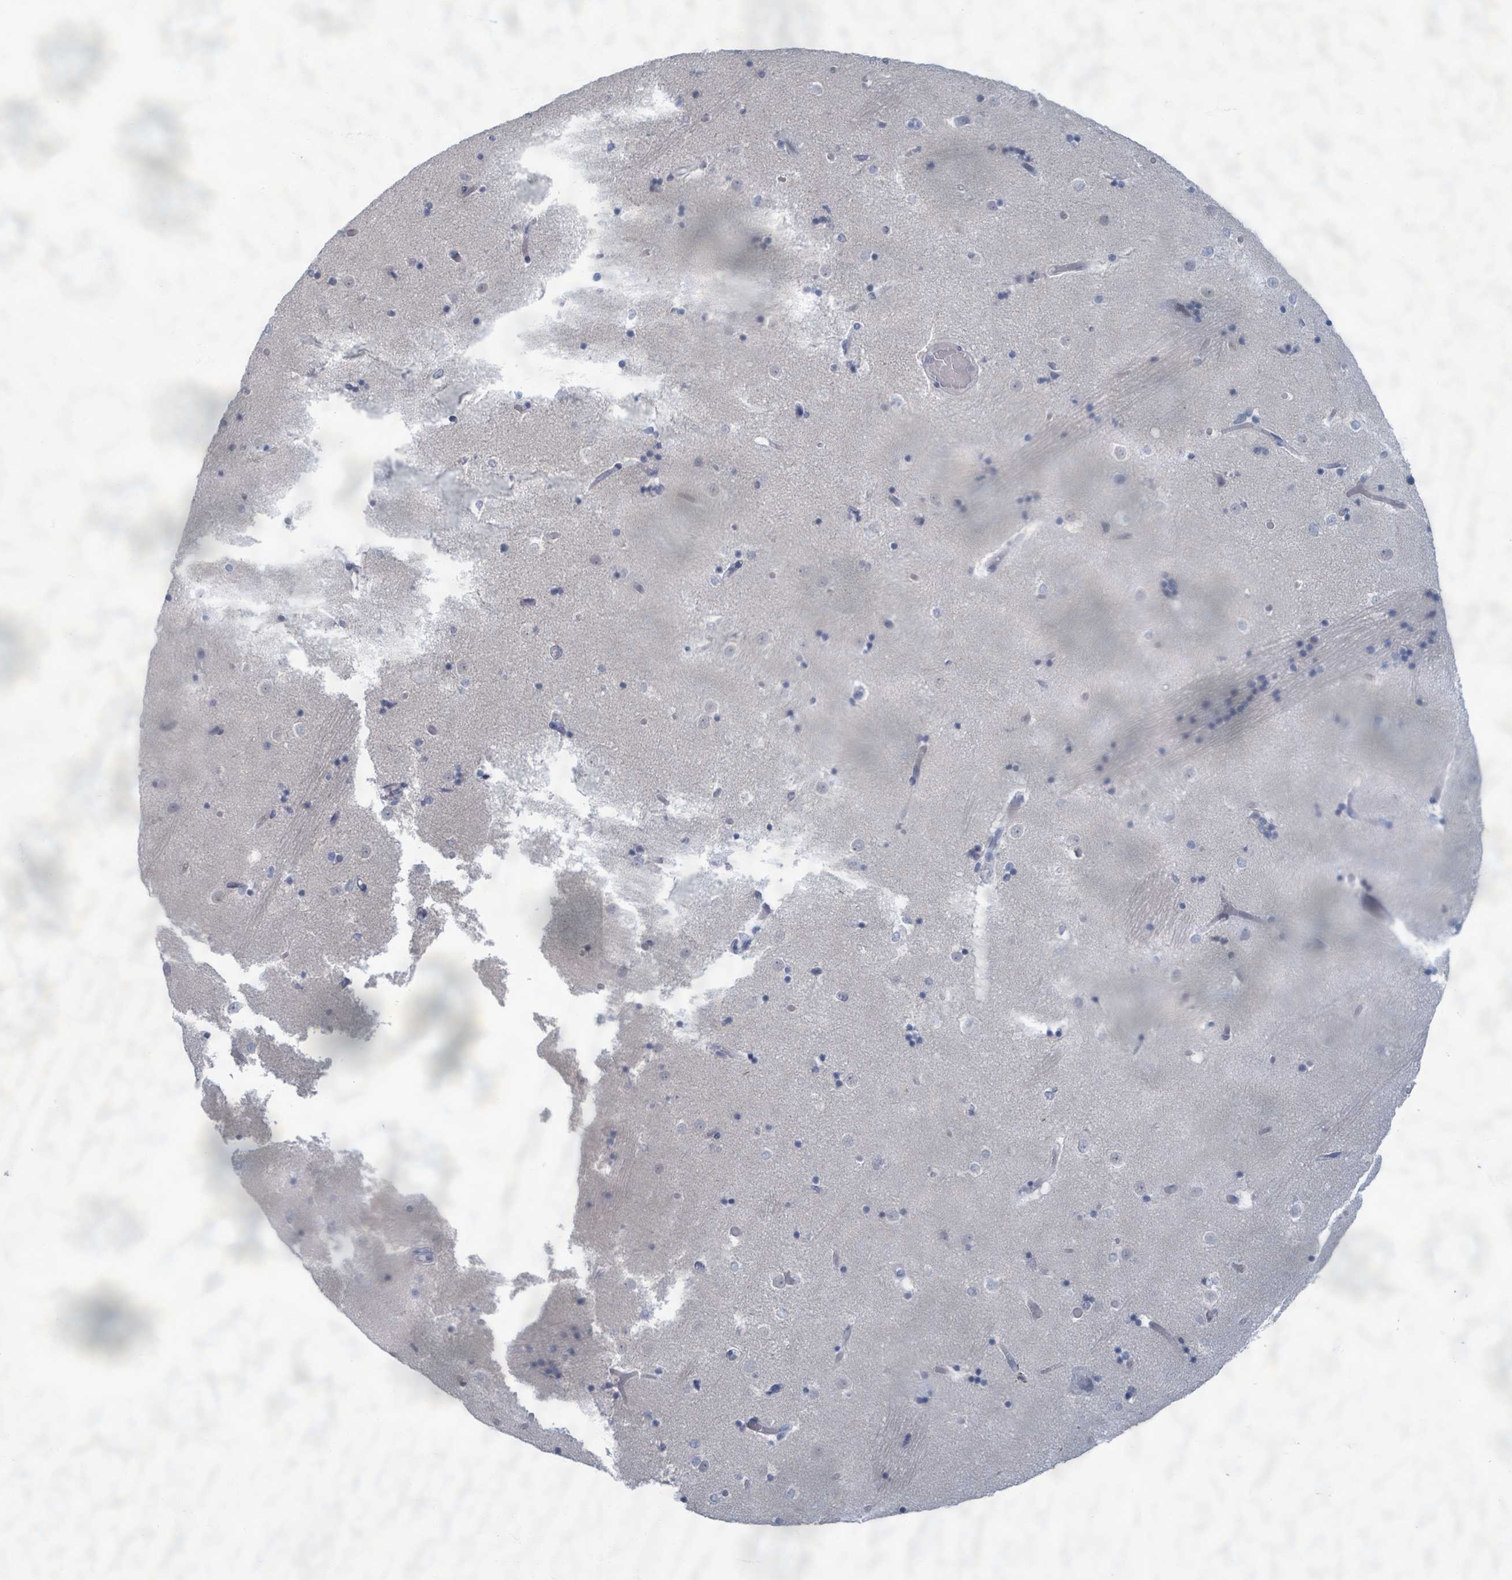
{"staining": {"intensity": "negative", "quantity": "none", "location": "none"}, "tissue": "caudate", "cell_type": "Glial cells", "image_type": "normal", "snomed": [{"axis": "morphology", "description": "Normal tissue, NOS"}, {"axis": "topography", "description": "Lateral ventricle wall"}], "caption": "Image shows no significant protein staining in glial cells of benign caudate. (DAB (3,3'-diaminobenzidine) immunohistochemistry (IHC) visualized using brightfield microscopy, high magnification).", "gene": "WNT11", "patient": {"sex": "female", "age": 52}}